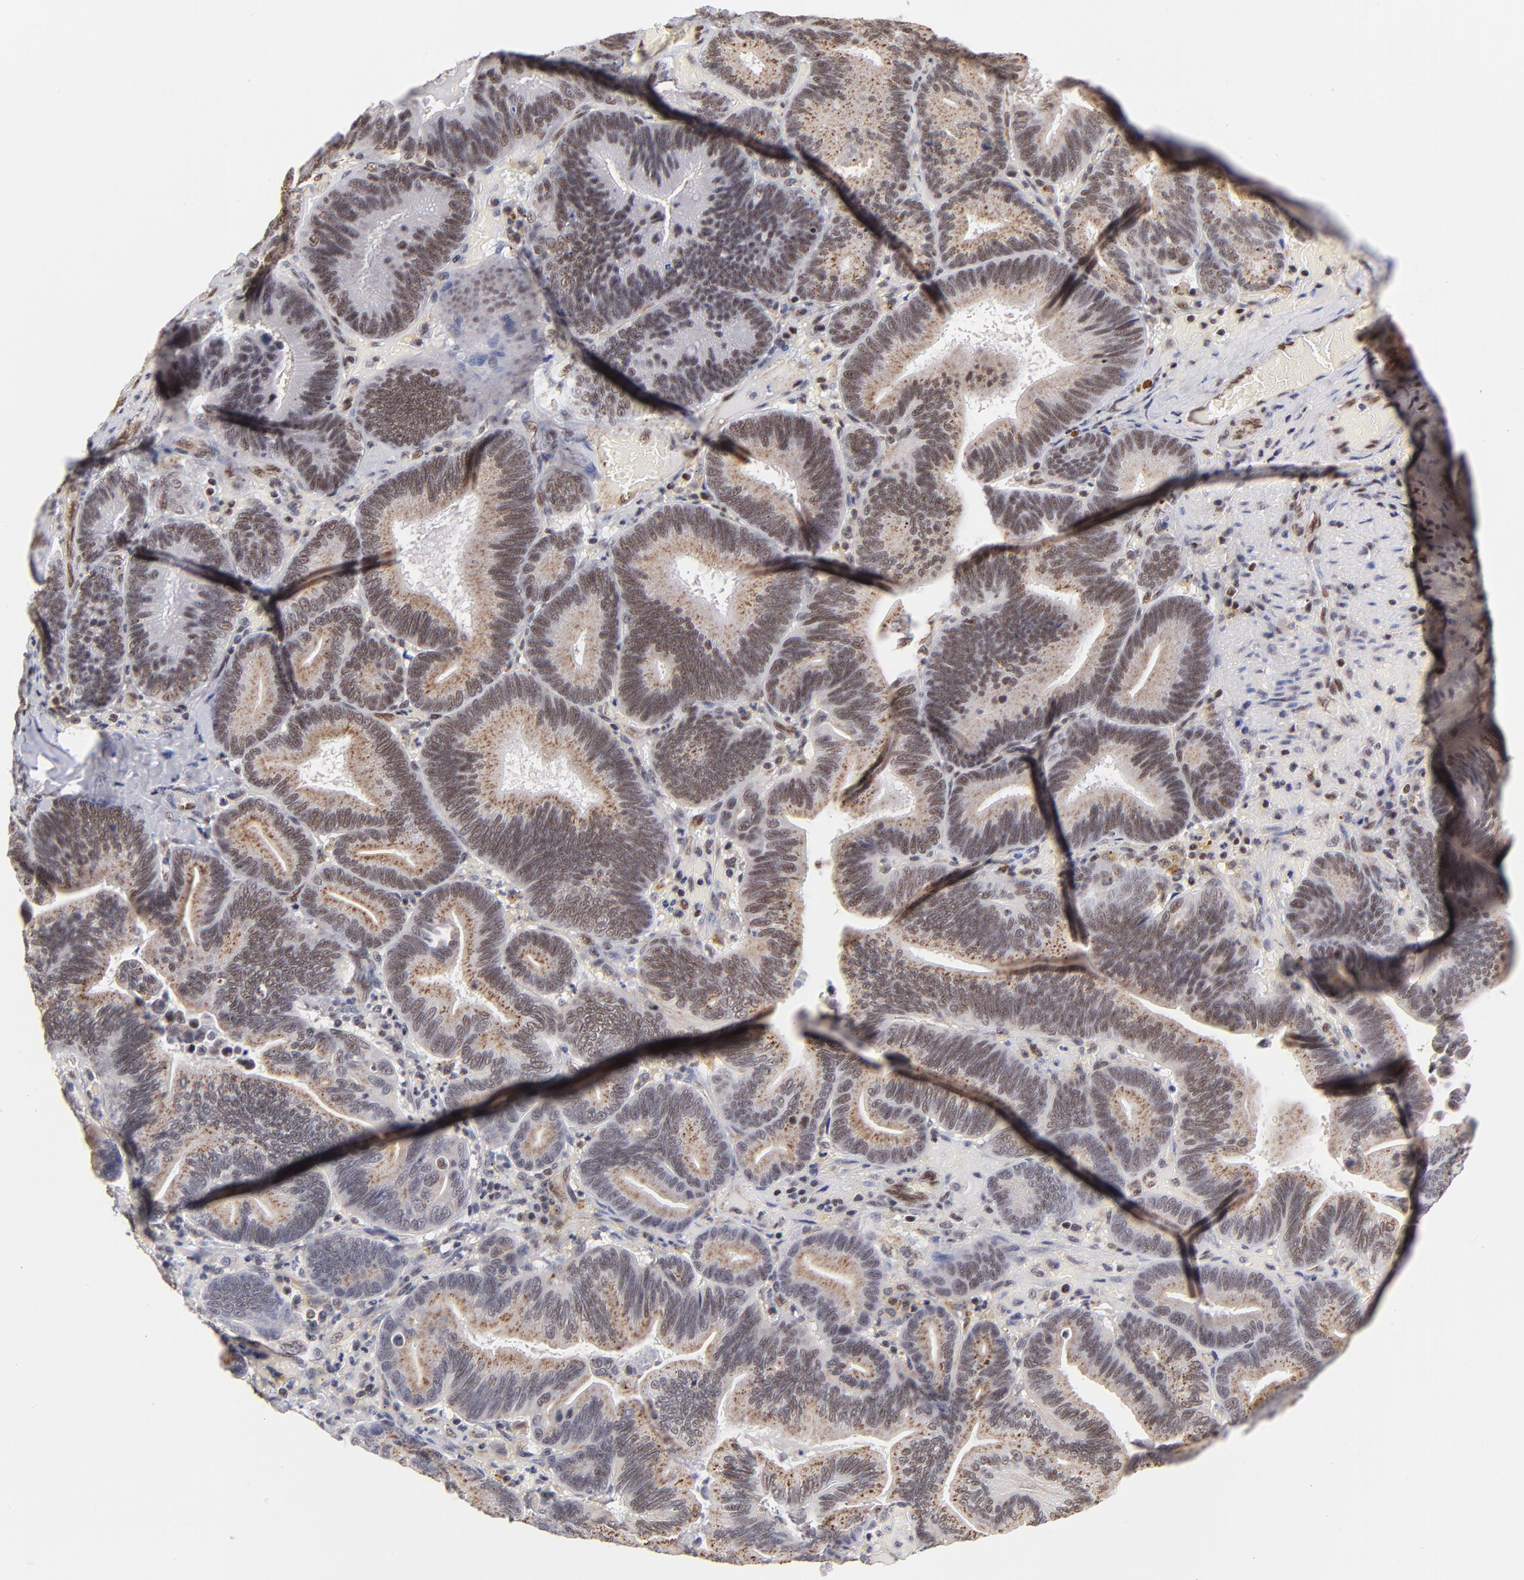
{"staining": {"intensity": "weak", "quantity": ">75%", "location": "nuclear"}, "tissue": "pancreatic cancer", "cell_type": "Tumor cells", "image_type": "cancer", "snomed": [{"axis": "morphology", "description": "Adenocarcinoma, NOS"}, {"axis": "topography", "description": "Pancreas"}], "caption": "Immunohistochemistry staining of pancreatic cancer (adenocarcinoma), which exhibits low levels of weak nuclear staining in about >75% of tumor cells indicating weak nuclear protein positivity. The staining was performed using DAB (brown) for protein detection and nuclei were counterstained in hematoxylin (blue).", "gene": "GABPA", "patient": {"sex": "male", "age": 82}}